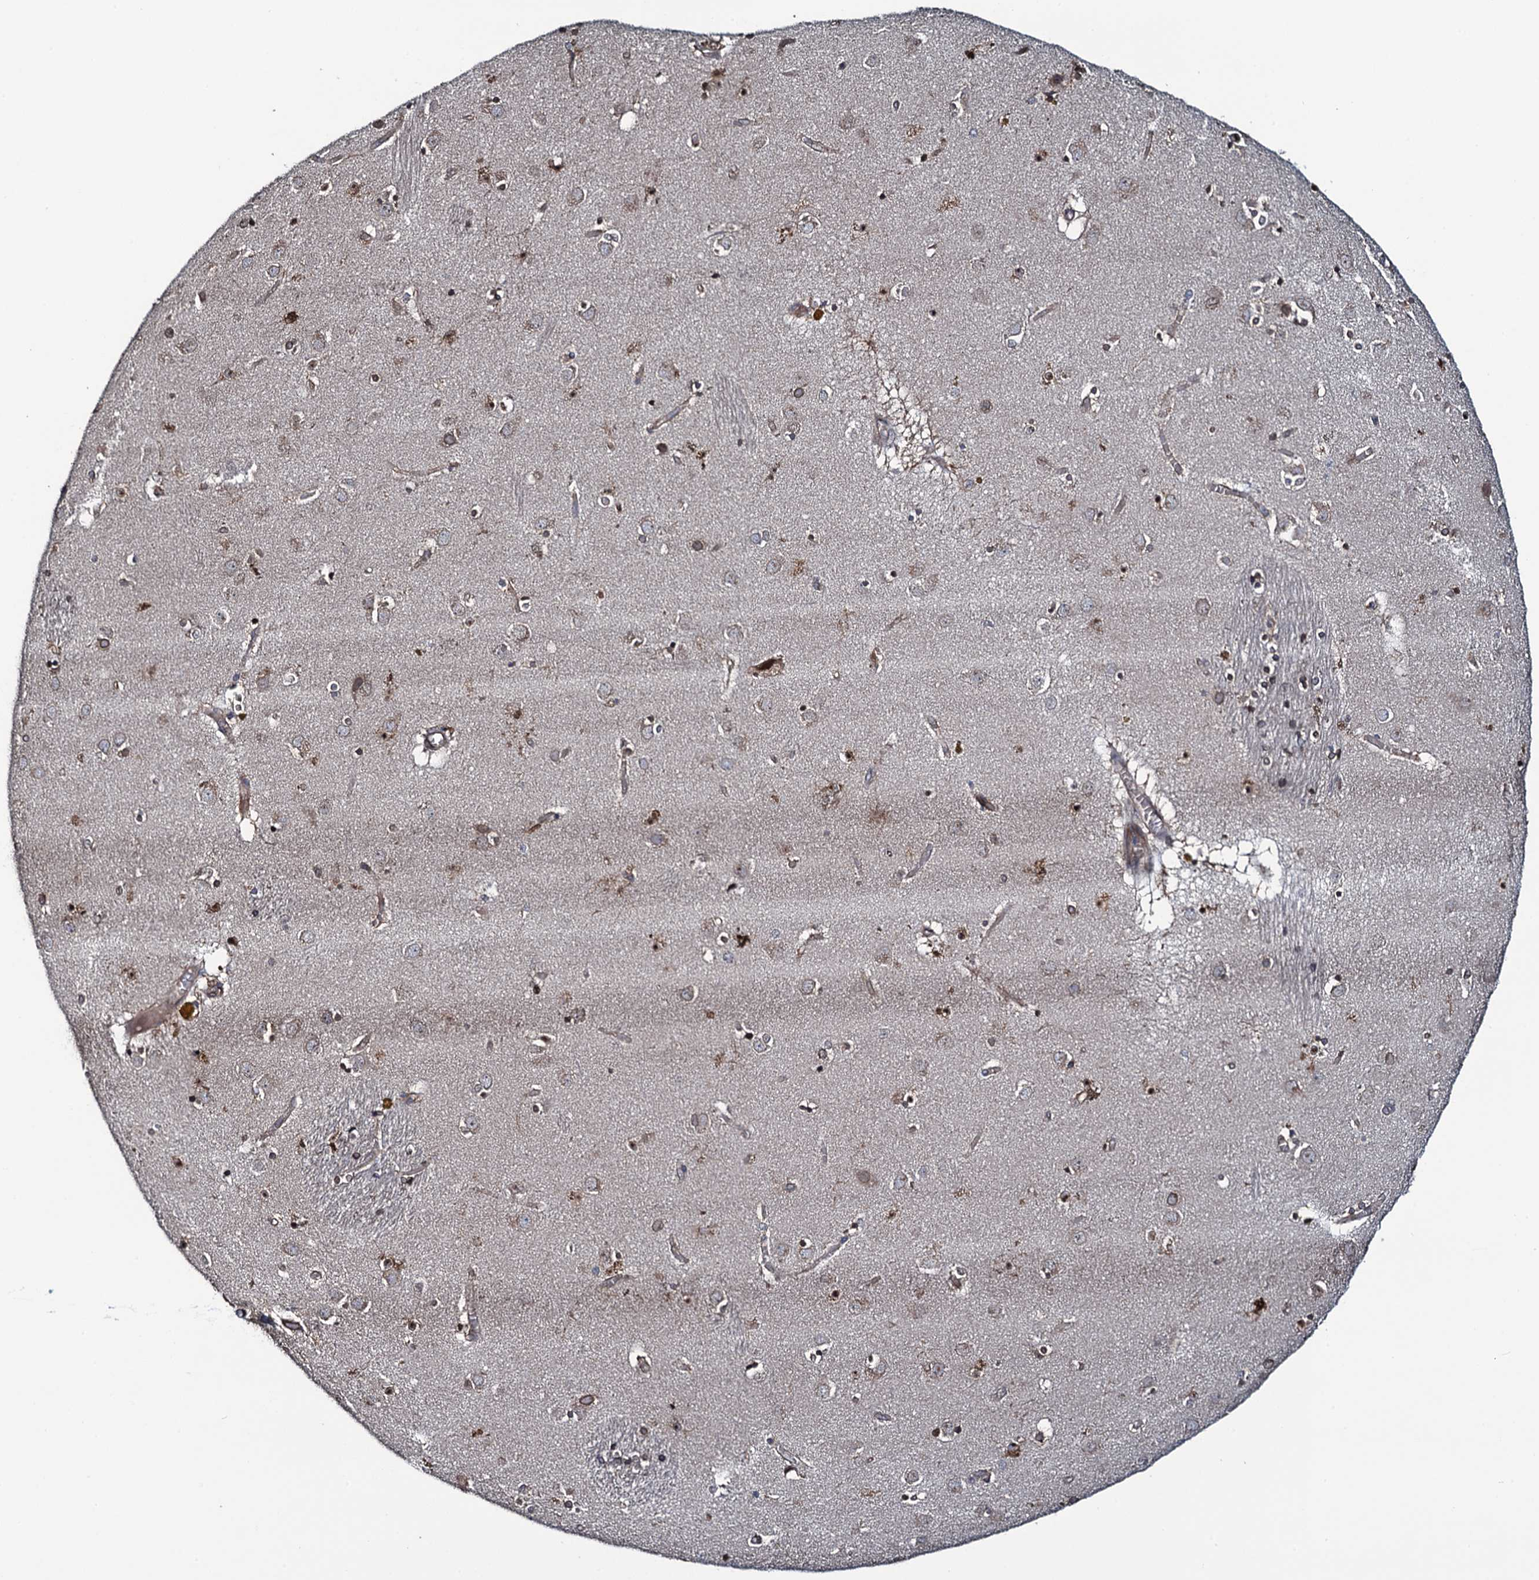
{"staining": {"intensity": "moderate", "quantity": "<25%", "location": "nuclear"}, "tissue": "caudate", "cell_type": "Glial cells", "image_type": "normal", "snomed": [{"axis": "morphology", "description": "Normal tissue, NOS"}, {"axis": "topography", "description": "Lateral ventricle wall"}], "caption": "This image shows immunohistochemistry staining of benign caudate, with low moderate nuclear expression in about <25% of glial cells.", "gene": "EVX2", "patient": {"sex": "male", "age": 70}}